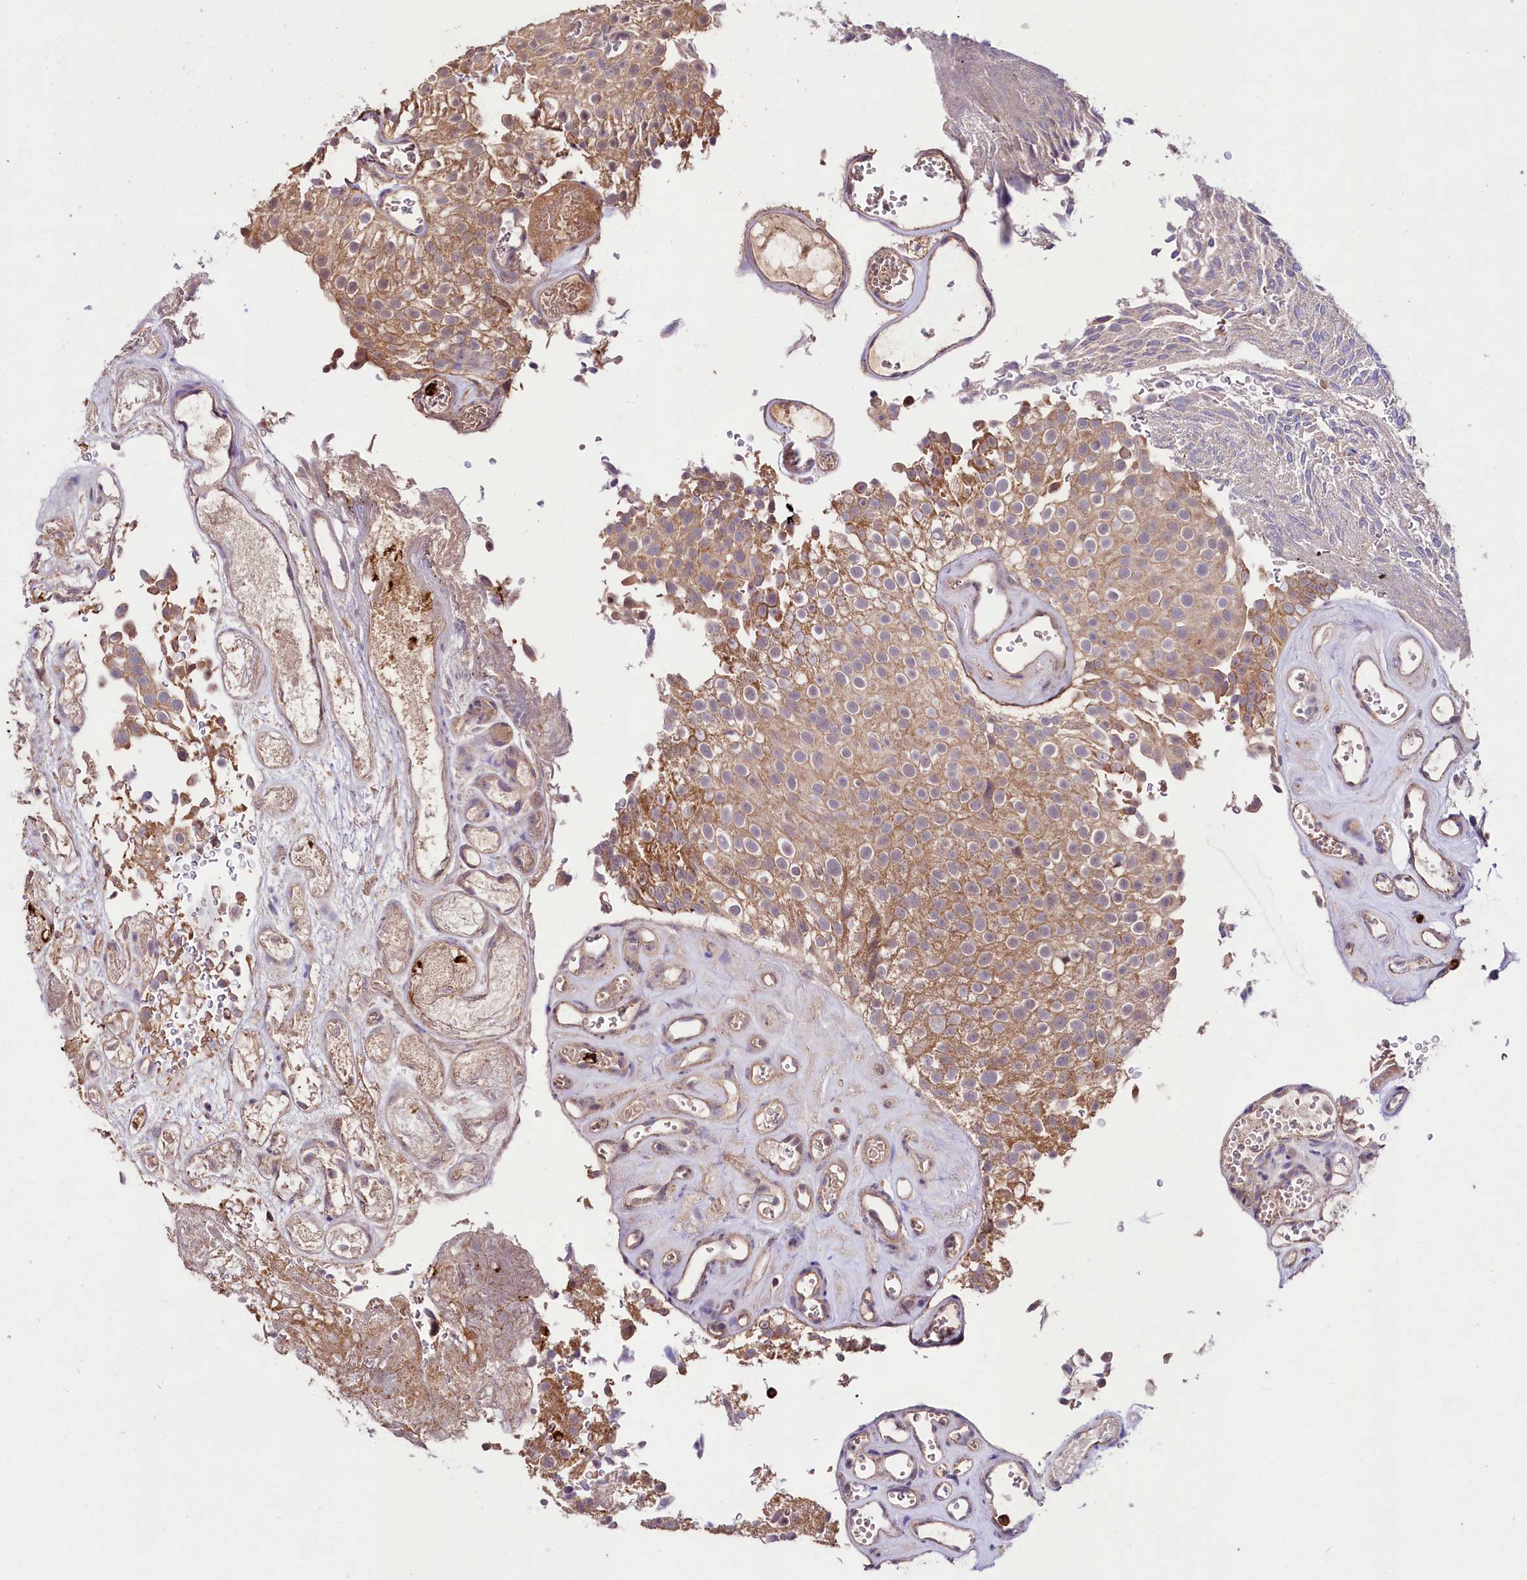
{"staining": {"intensity": "moderate", "quantity": ">75%", "location": "cytoplasmic/membranous"}, "tissue": "urothelial cancer", "cell_type": "Tumor cells", "image_type": "cancer", "snomed": [{"axis": "morphology", "description": "Urothelial carcinoma, Low grade"}, {"axis": "topography", "description": "Urinary bladder"}], "caption": "Immunohistochemical staining of human urothelial carcinoma (low-grade) exhibits moderate cytoplasmic/membranous protein positivity in about >75% of tumor cells.", "gene": "KLRB1", "patient": {"sex": "male", "age": 78}}